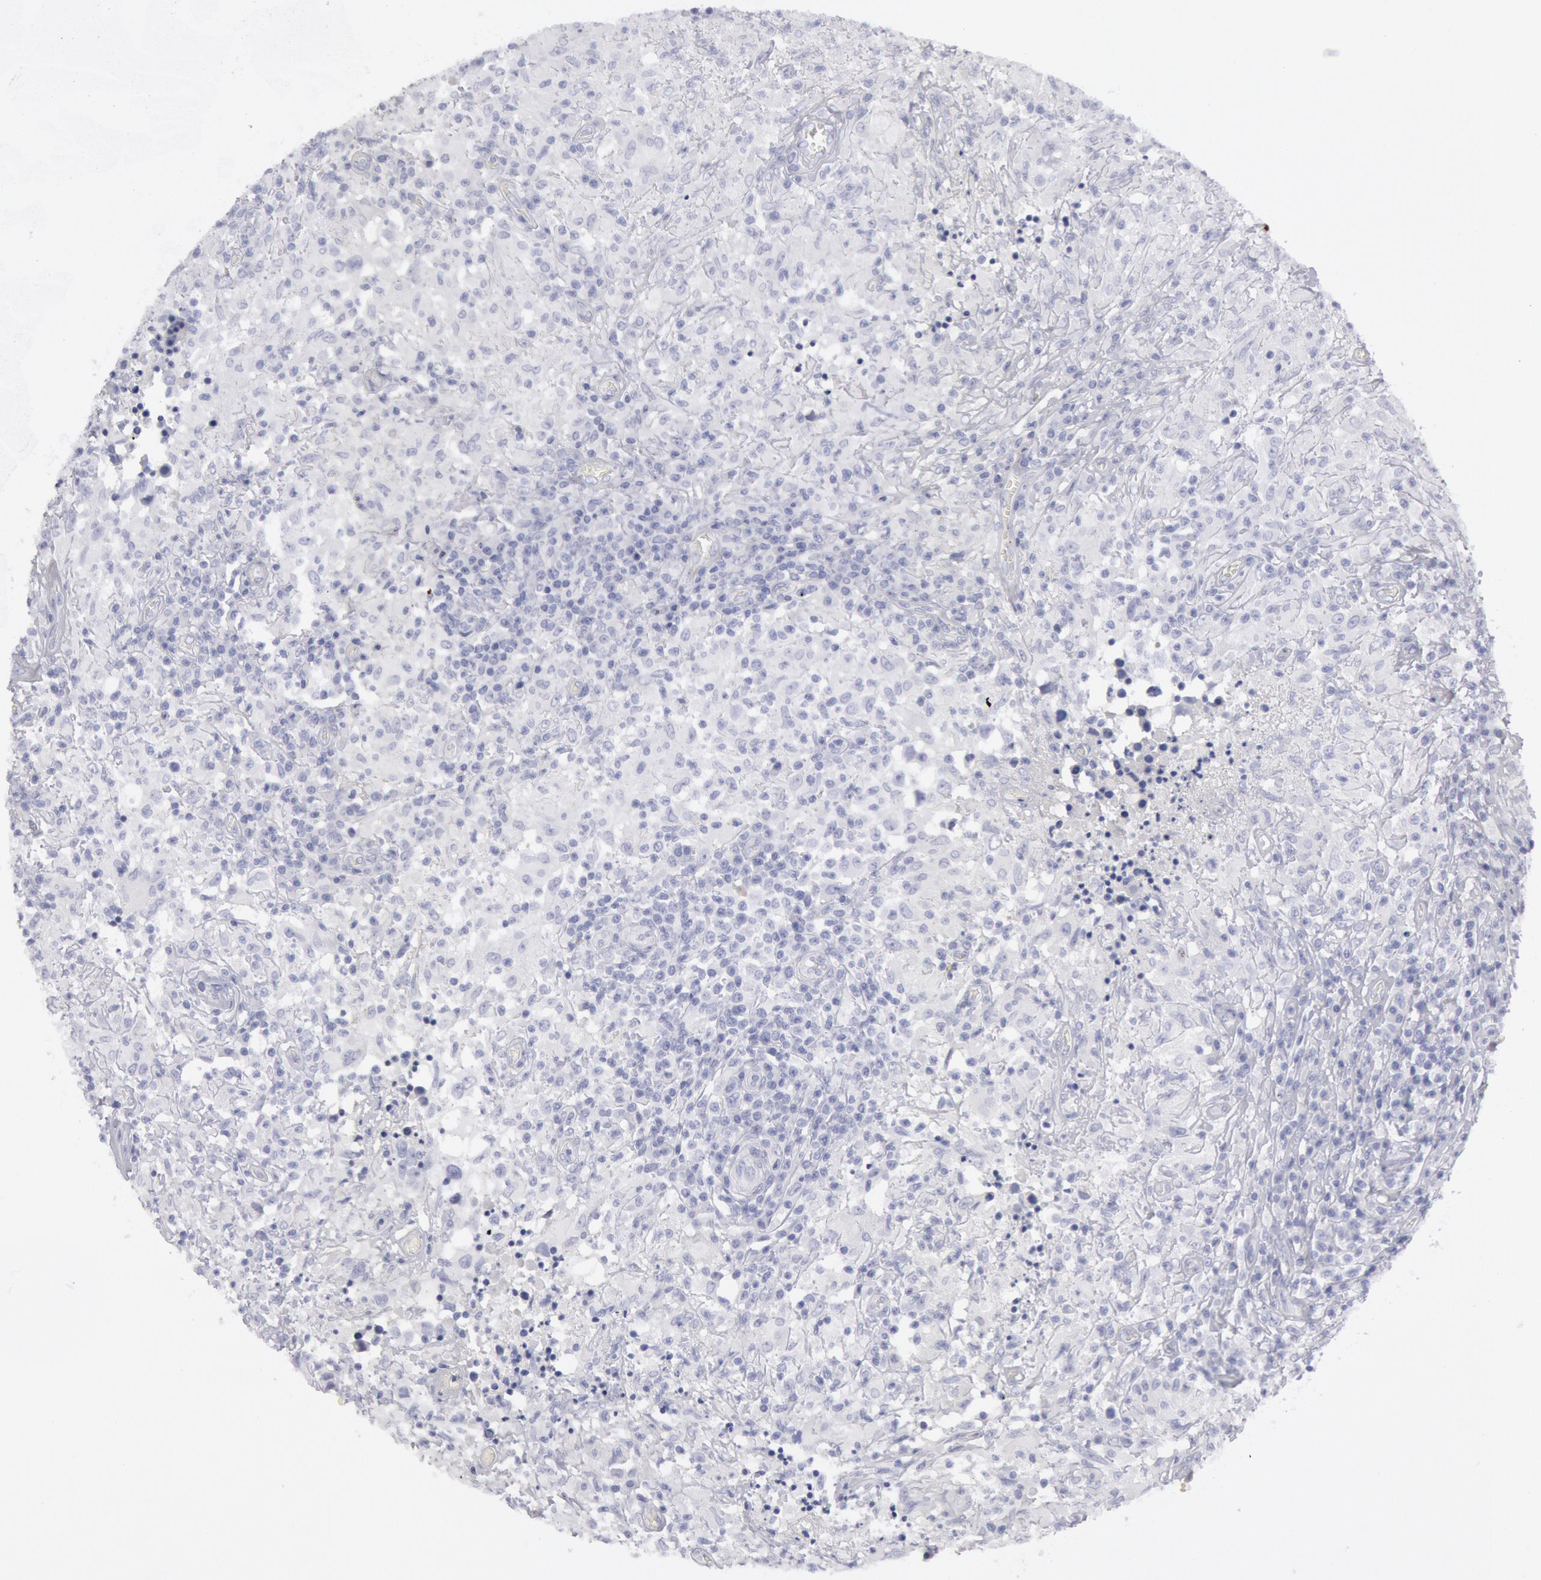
{"staining": {"intensity": "negative", "quantity": "none", "location": "none"}, "tissue": "testis cancer", "cell_type": "Tumor cells", "image_type": "cancer", "snomed": [{"axis": "morphology", "description": "Seminoma, NOS"}, {"axis": "topography", "description": "Testis"}], "caption": "Tumor cells show no significant positivity in seminoma (testis).", "gene": "FHL1", "patient": {"sex": "male", "age": 34}}